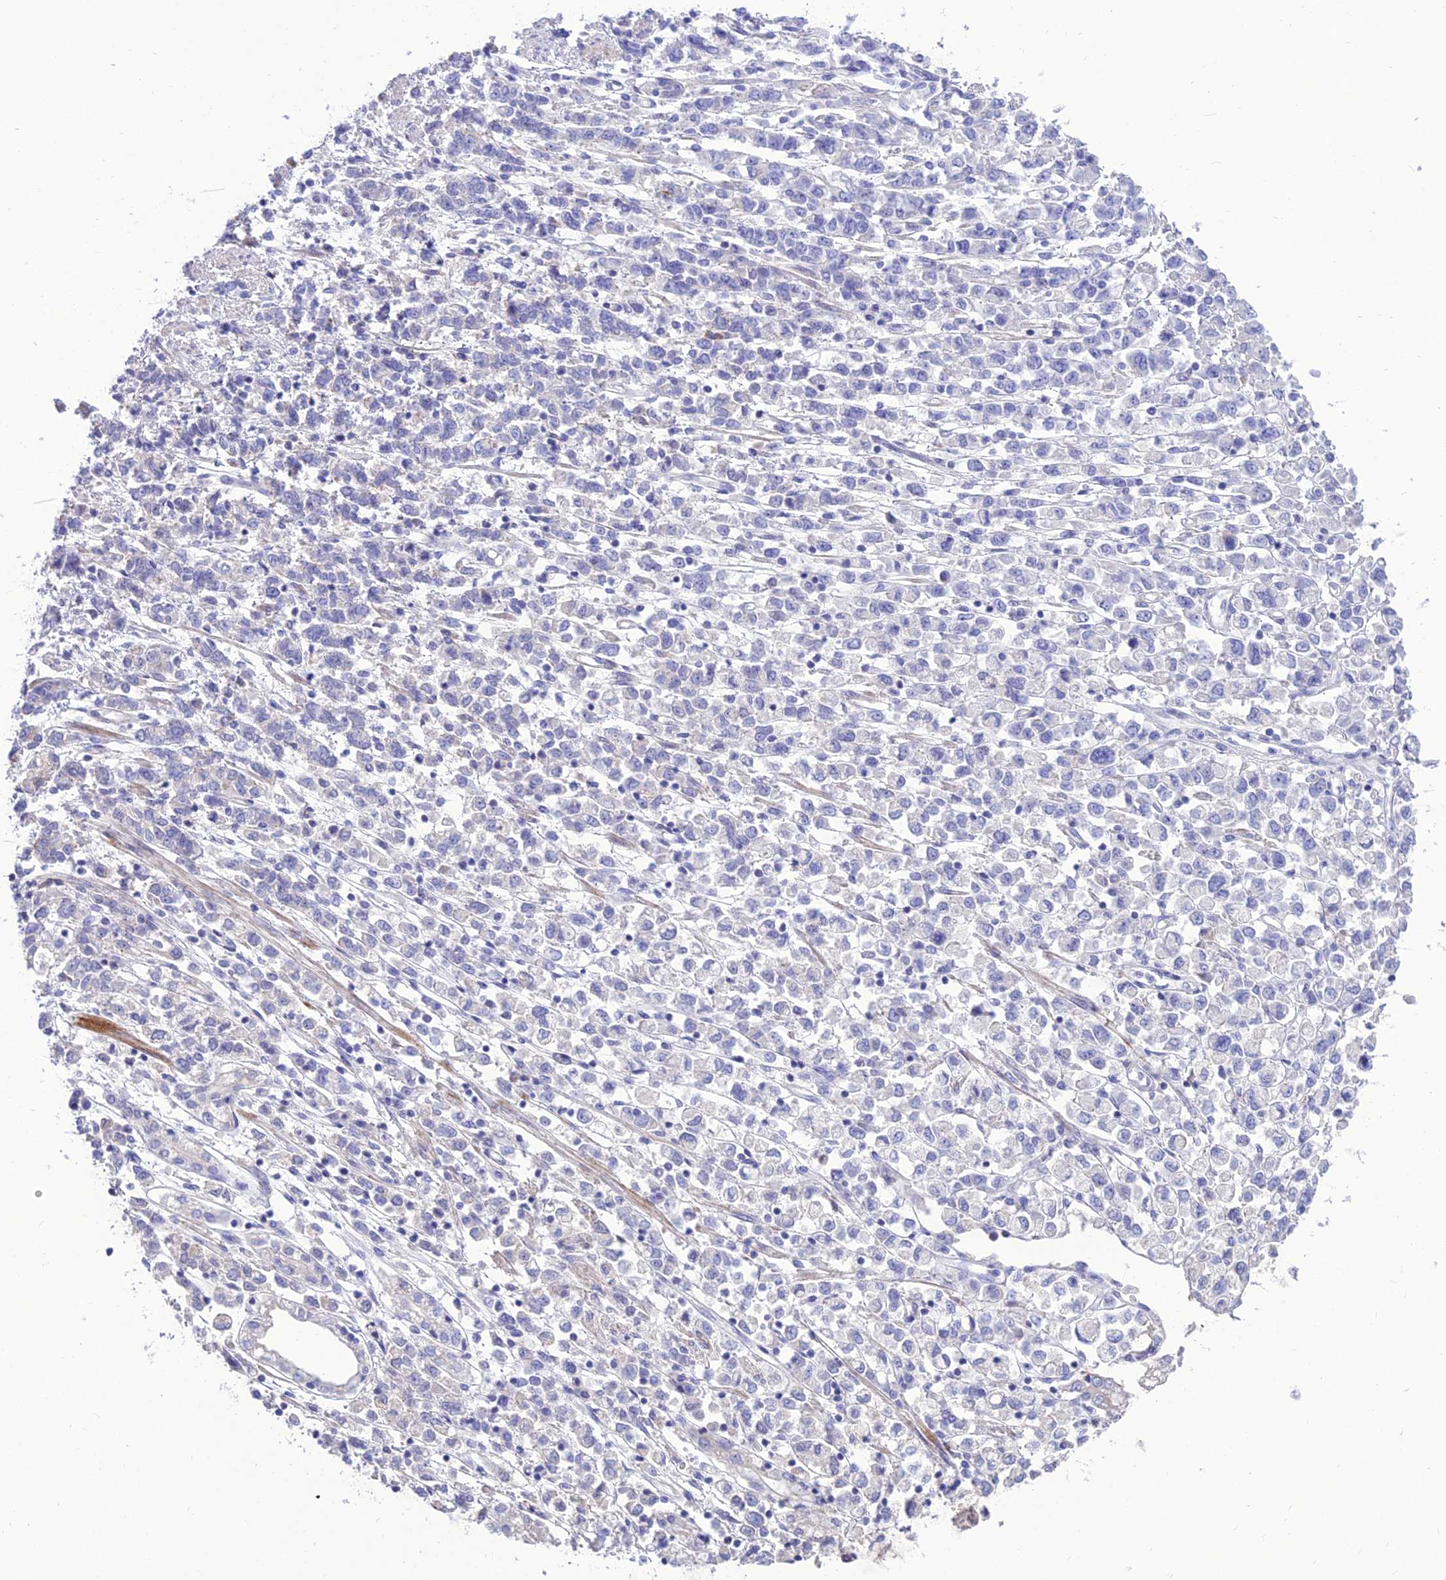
{"staining": {"intensity": "negative", "quantity": "none", "location": "none"}, "tissue": "stomach cancer", "cell_type": "Tumor cells", "image_type": "cancer", "snomed": [{"axis": "morphology", "description": "Adenocarcinoma, NOS"}, {"axis": "topography", "description": "Stomach"}], "caption": "This image is of stomach cancer (adenocarcinoma) stained with IHC to label a protein in brown with the nuclei are counter-stained blue. There is no expression in tumor cells.", "gene": "TEKT3", "patient": {"sex": "female", "age": 76}}